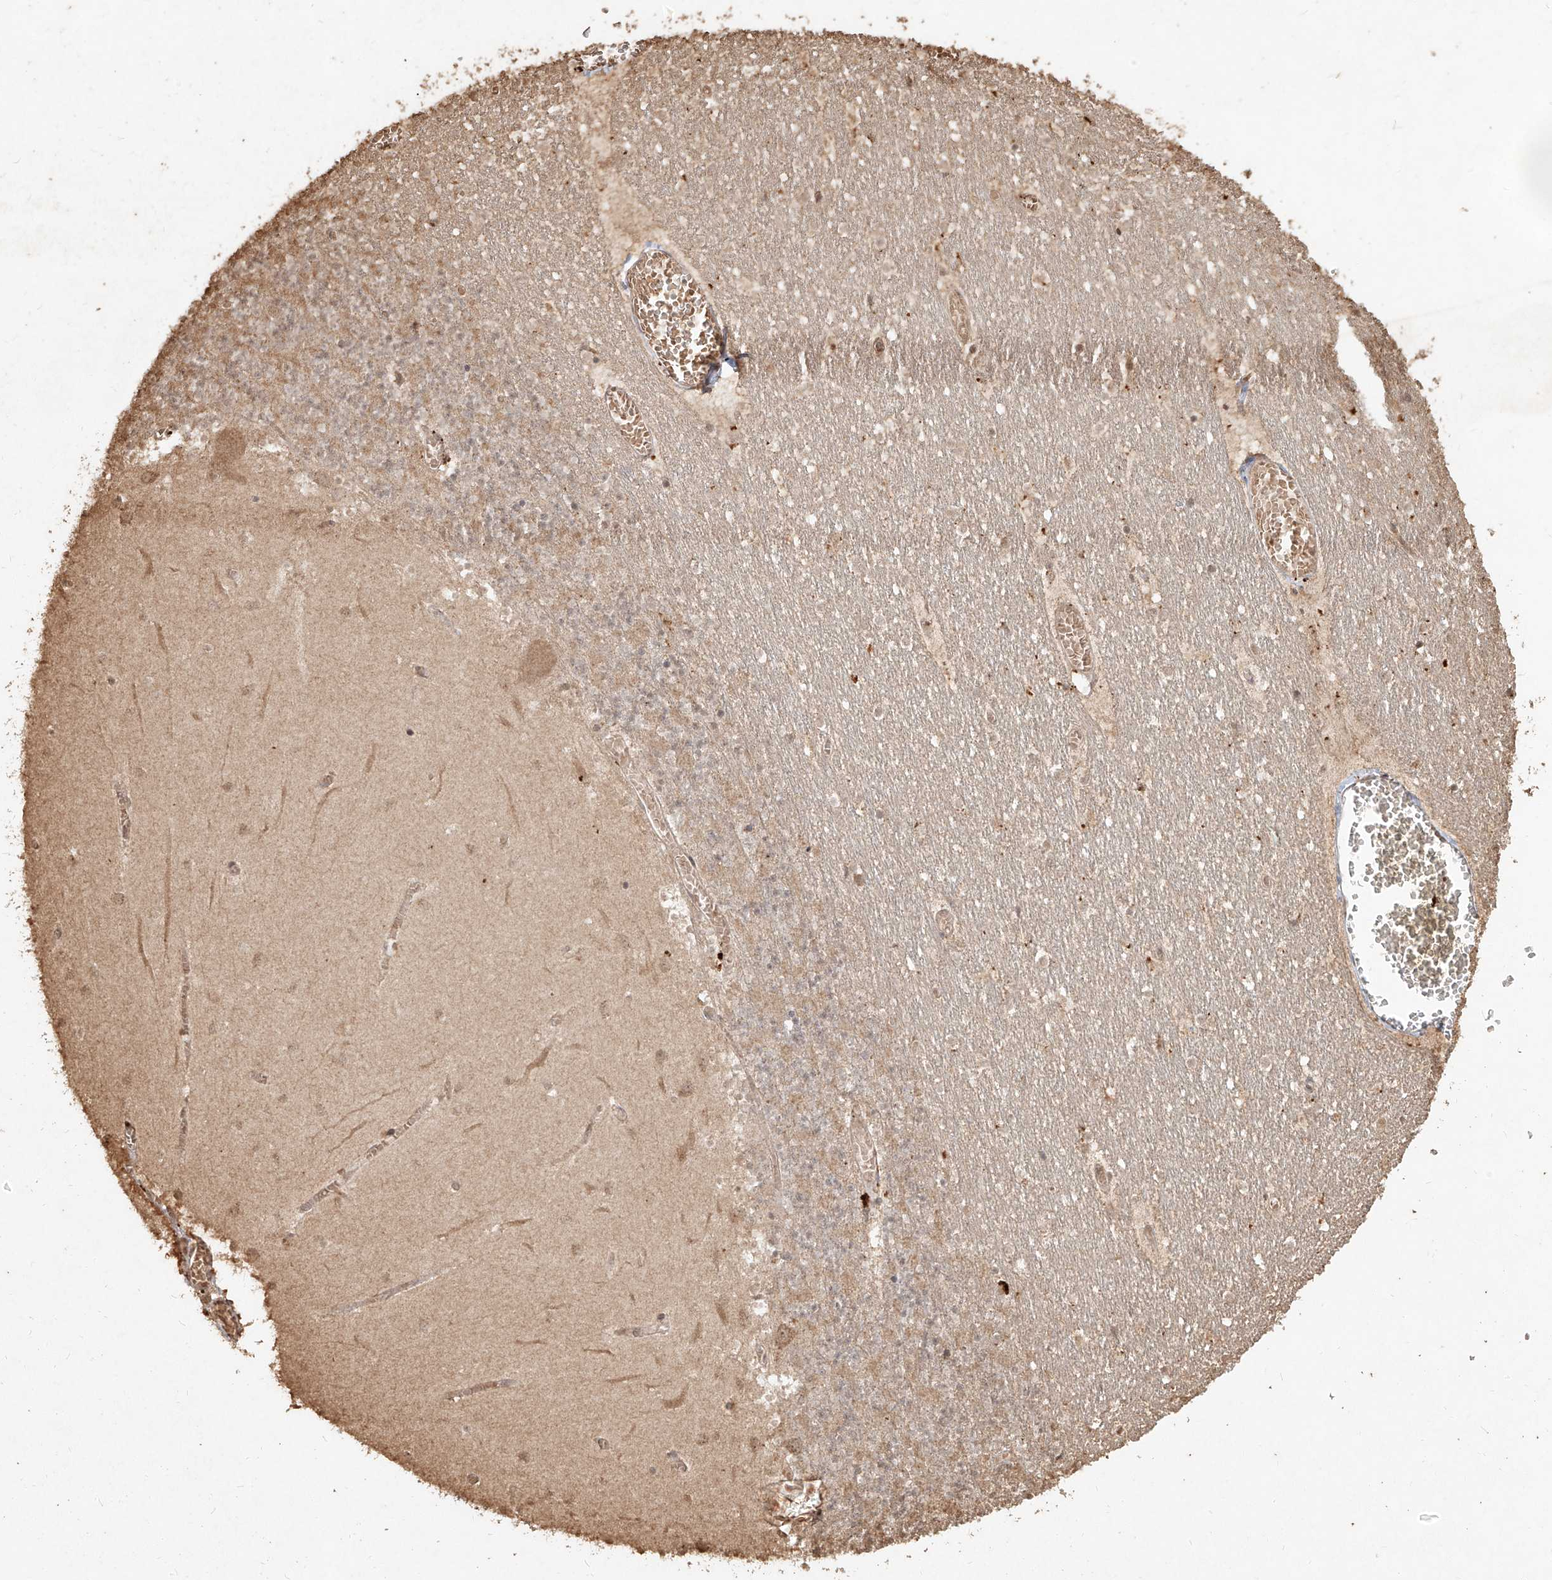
{"staining": {"intensity": "moderate", "quantity": ">75%", "location": "cytoplasmic/membranous,nuclear"}, "tissue": "cerebellum", "cell_type": "Cells in granular layer", "image_type": "normal", "snomed": [{"axis": "morphology", "description": "Normal tissue, NOS"}, {"axis": "topography", "description": "Cerebellum"}], "caption": "Immunohistochemical staining of unremarkable human cerebellum displays medium levels of moderate cytoplasmic/membranous,nuclear positivity in about >75% of cells in granular layer.", "gene": "UBE2K", "patient": {"sex": "female", "age": 28}}